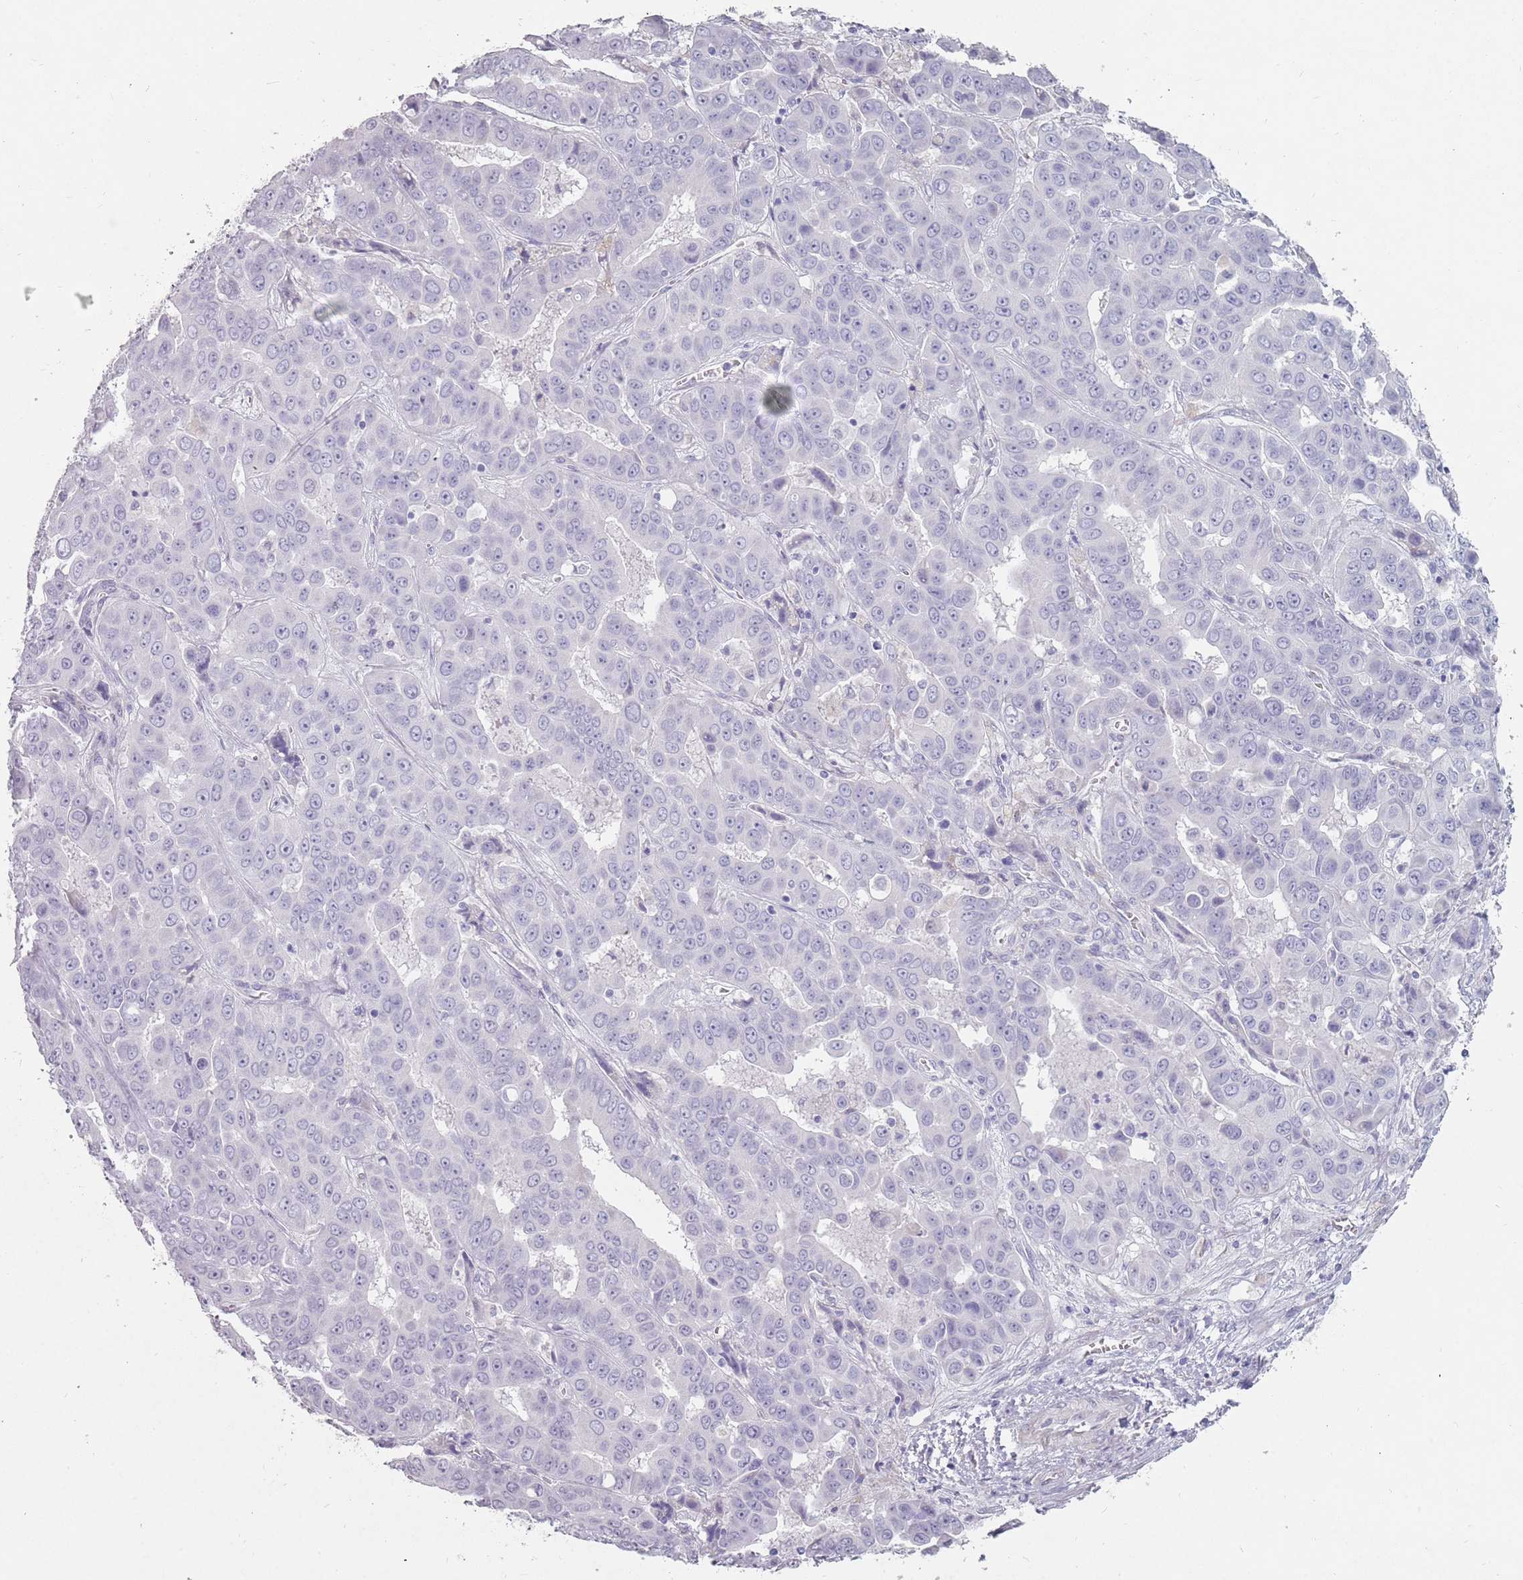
{"staining": {"intensity": "negative", "quantity": "none", "location": "none"}, "tissue": "liver cancer", "cell_type": "Tumor cells", "image_type": "cancer", "snomed": [{"axis": "morphology", "description": "Cholangiocarcinoma"}, {"axis": "topography", "description": "Liver"}], "caption": "DAB immunohistochemical staining of cholangiocarcinoma (liver) shows no significant expression in tumor cells. (DAB IHC with hematoxylin counter stain).", "gene": "DDX4", "patient": {"sex": "female", "age": 52}}